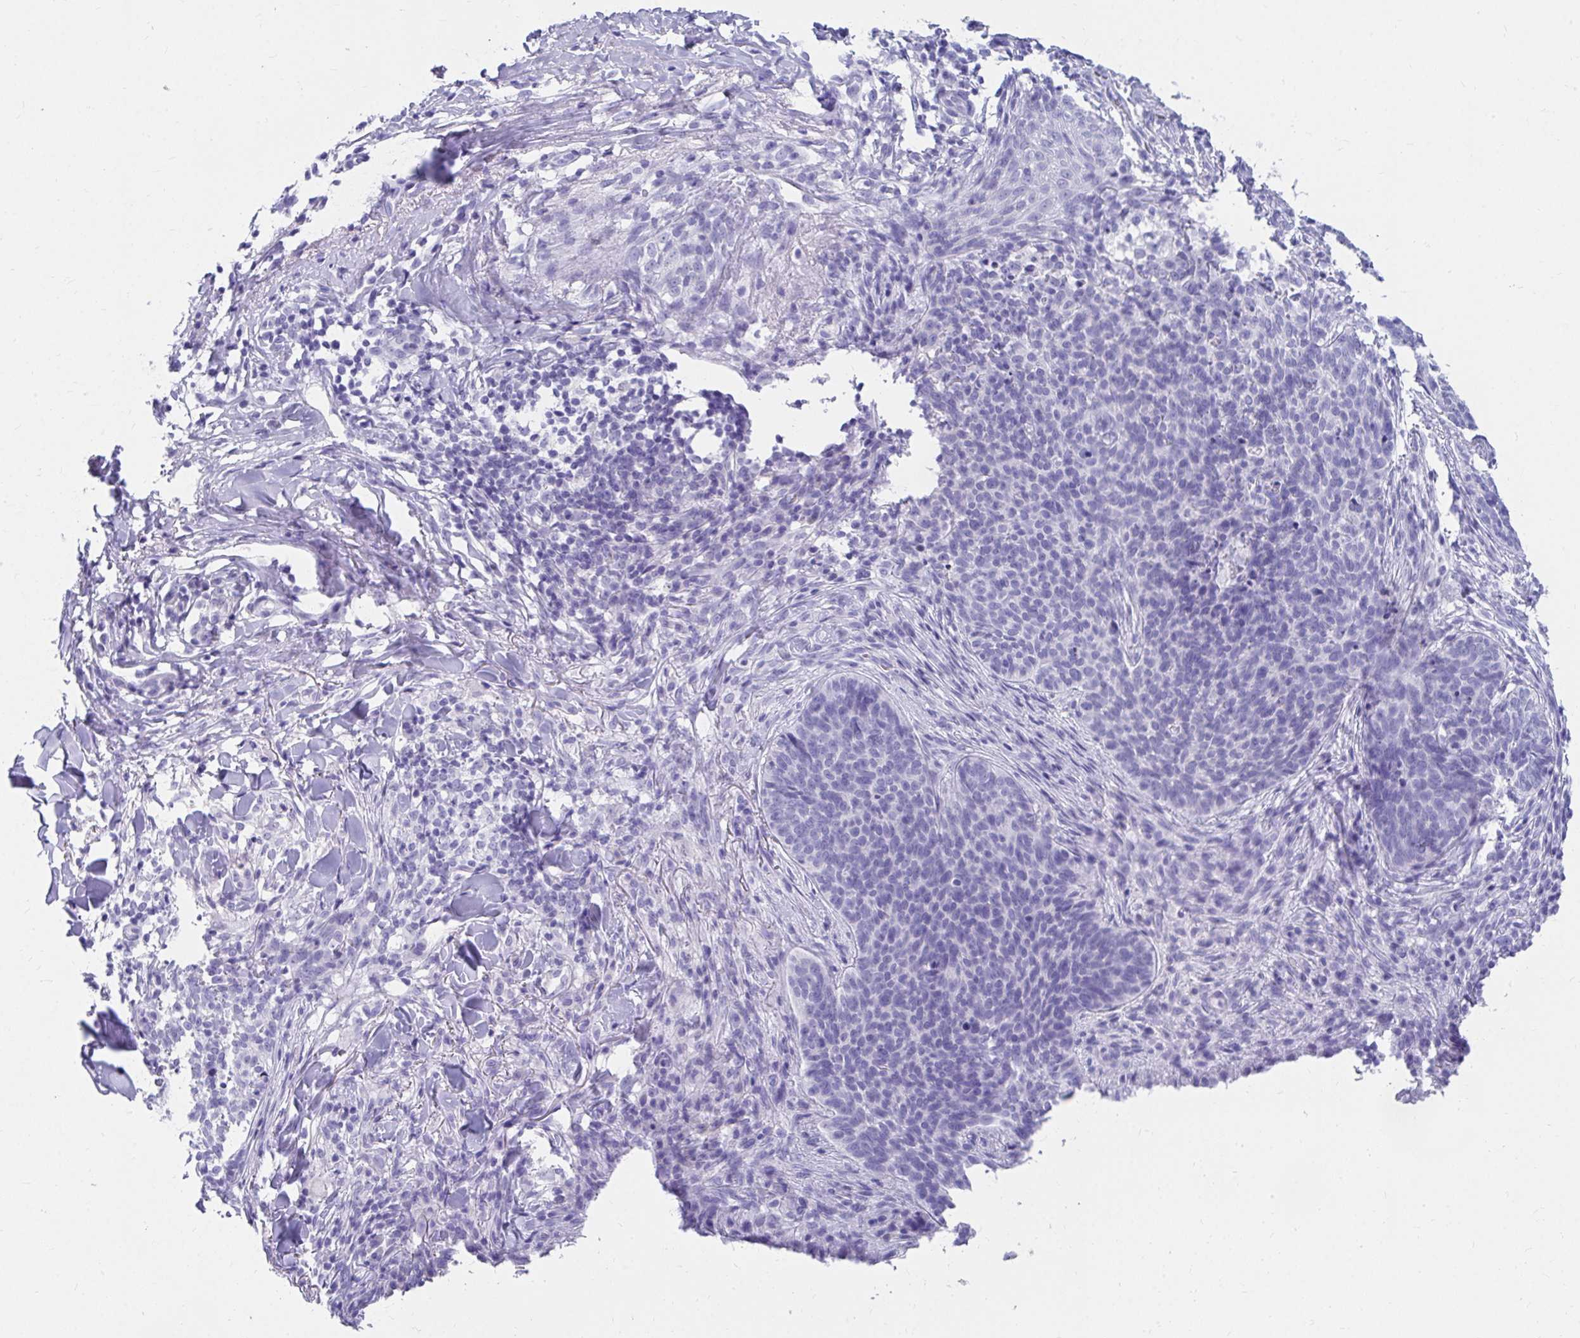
{"staining": {"intensity": "negative", "quantity": "none", "location": "none"}, "tissue": "skin cancer", "cell_type": "Tumor cells", "image_type": "cancer", "snomed": [{"axis": "morphology", "description": "Basal cell carcinoma"}, {"axis": "topography", "description": "Skin"}, {"axis": "topography", "description": "Skin of face"}], "caption": "This is an IHC histopathology image of skin cancer (basal cell carcinoma). There is no staining in tumor cells.", "gene": "DPEP3", "patient": {"sex": "male", "age": 56}}